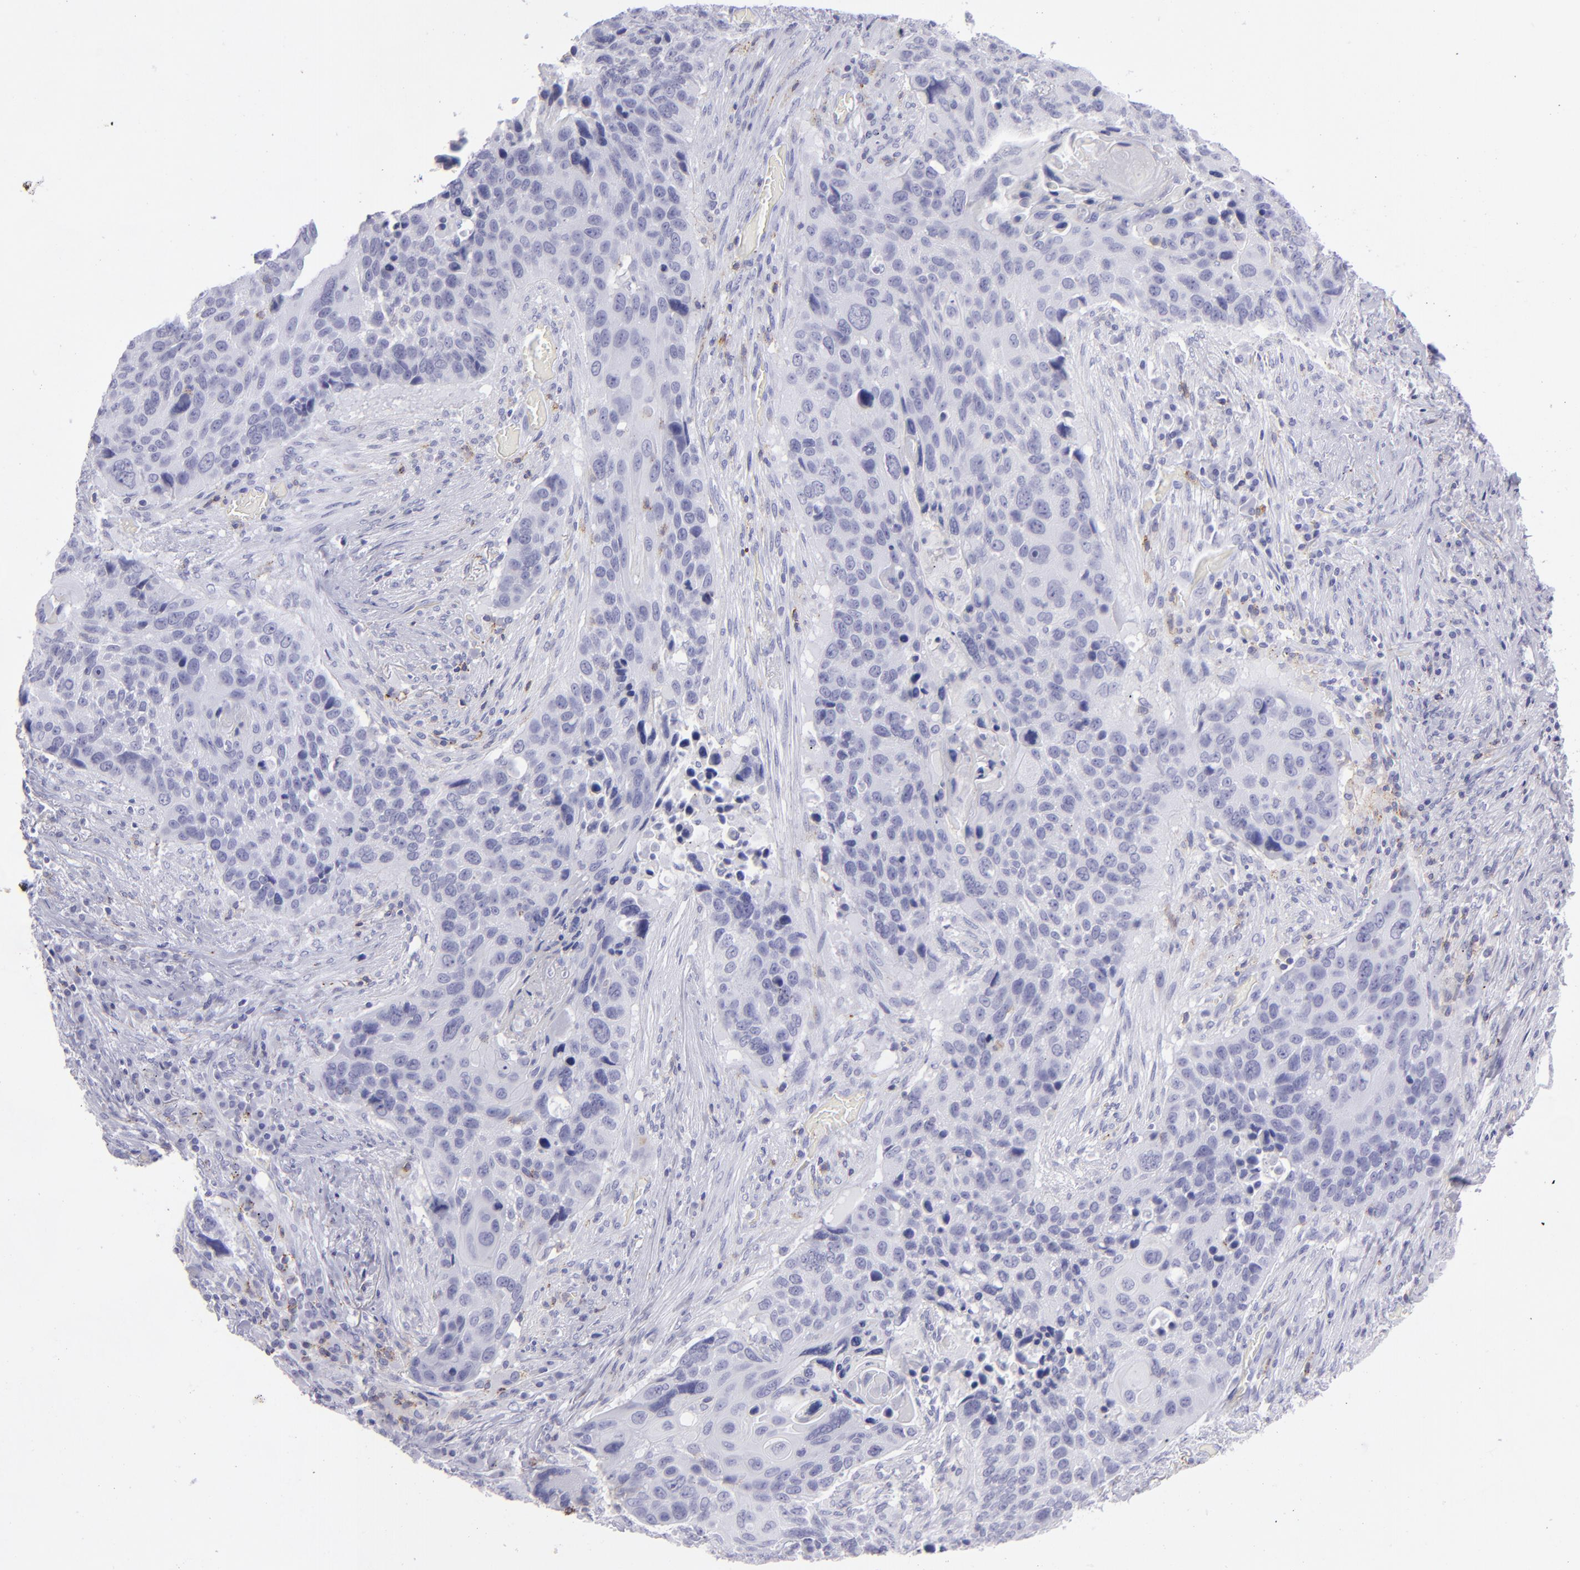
{"staining": {"intensity": "negative", "quantity": "none", "location": "none"}, "tissue": "lung cancer", "cell_type": "Tumor cells", "image_type": "cancer", "snomed": [{"axis": "morphology", "description": "Squamous cell carcinoma, NOS"}, {"axis": "topography", "description": "Lung"}], "caption": "Immunohistochemistry (IHC) of human squamous cell carcinoma (lung) demonstrates no expression in tumor cells.", "gene": "SELPLG", "patient": {"sex": "male", "age": 68}}